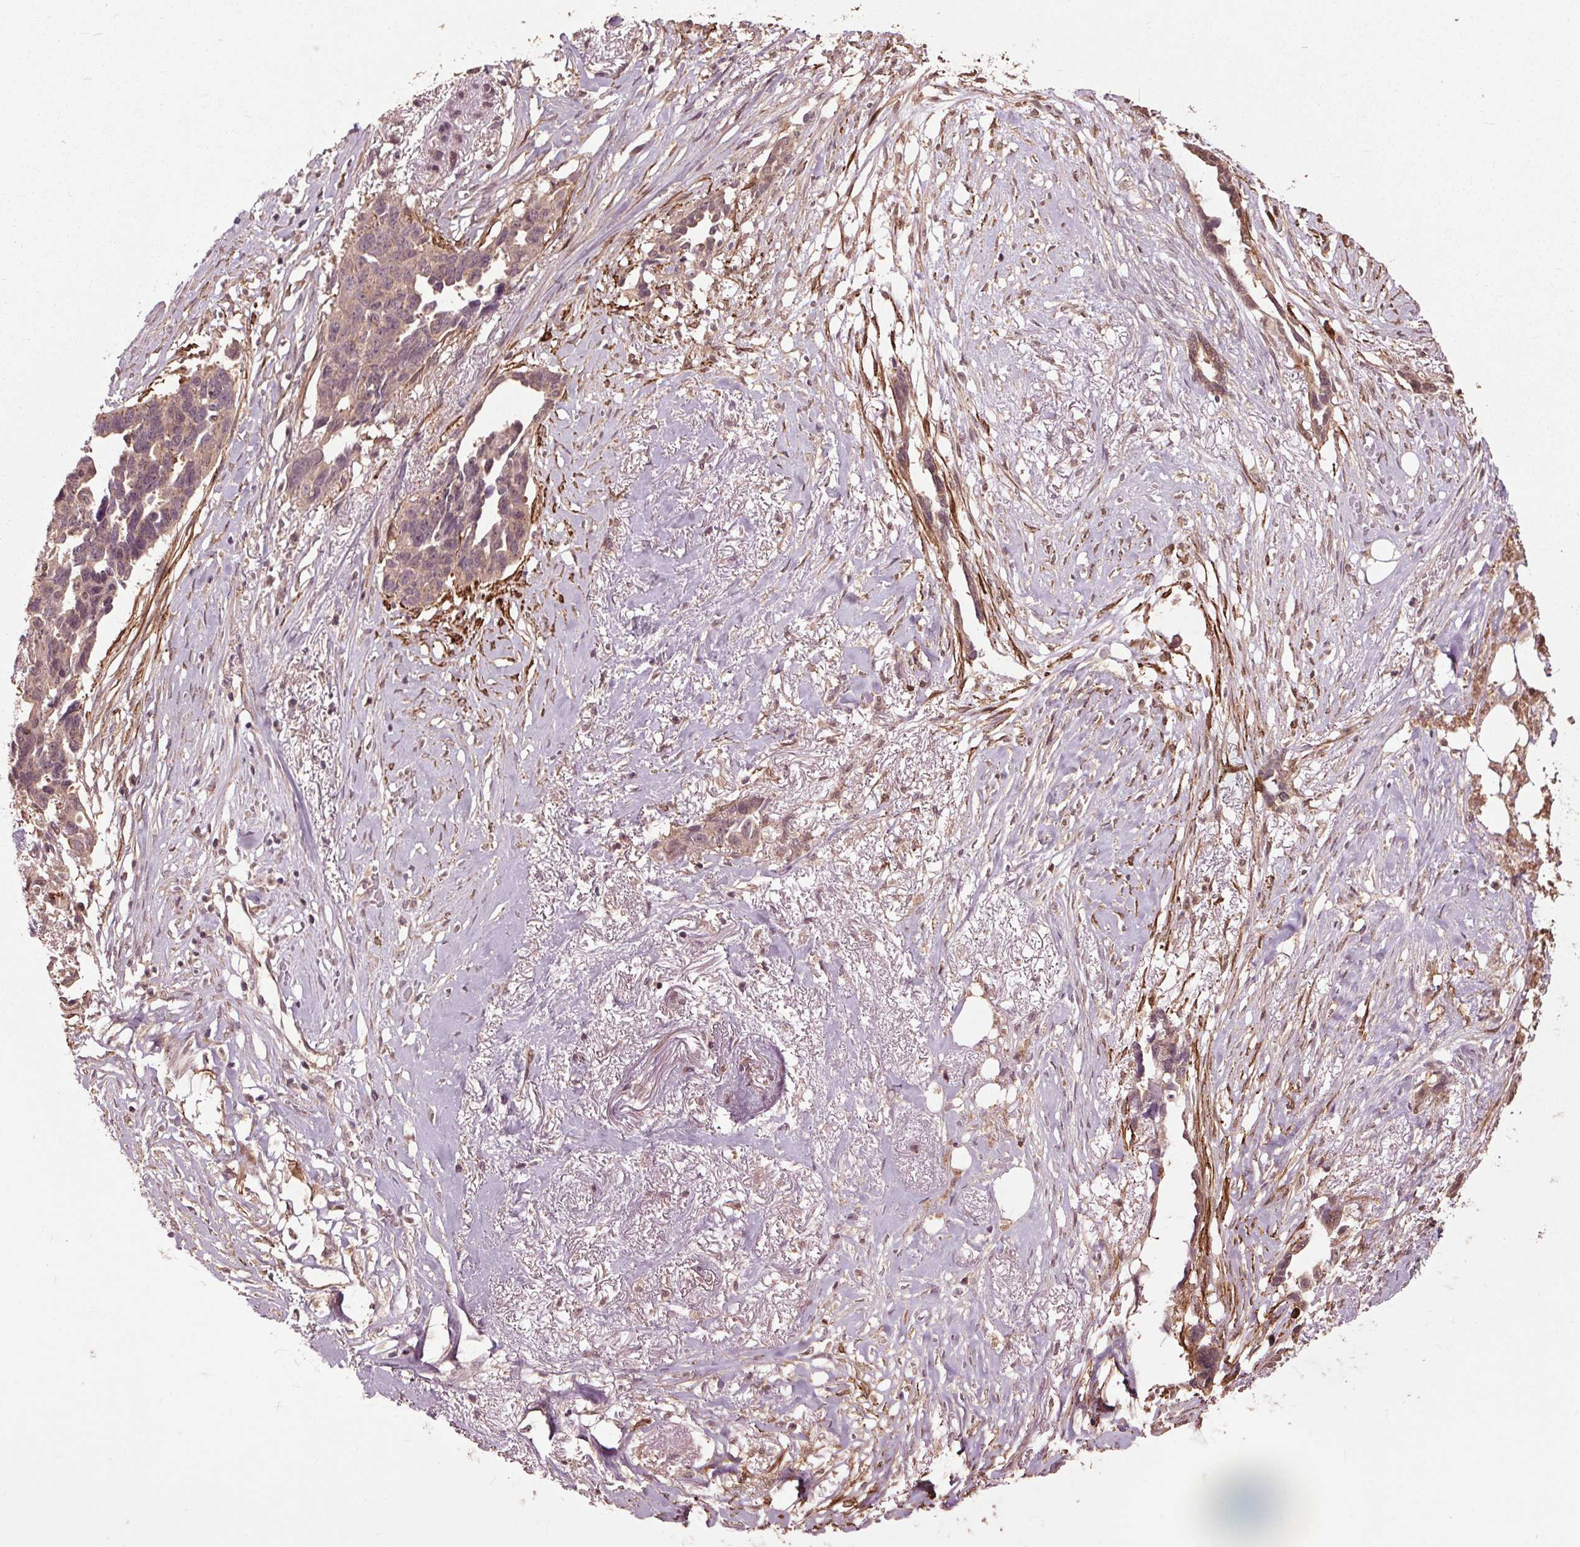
{"staining": {"intensity": "moderate", "quantity": ">75%", "location": "cytoplasmic/membranous"}, "tissue": "ovarian cancer", "cell_type": "Tumor cells", "image_type": "cancer", "snomed": [{"axis": "morphology", "description": "Cystadenocarcinoma, serous, NOS"}, {"axis": "topography", "description": "Ovary"}], "caption": "DAB immunohistochemical staining of ovarian cancer exhibits moderate cytoplasmic/membranous protein expression in about >75% of tumor cells.", "gene": "CEP95", "patient": {"sex": "female", "age": 69}}